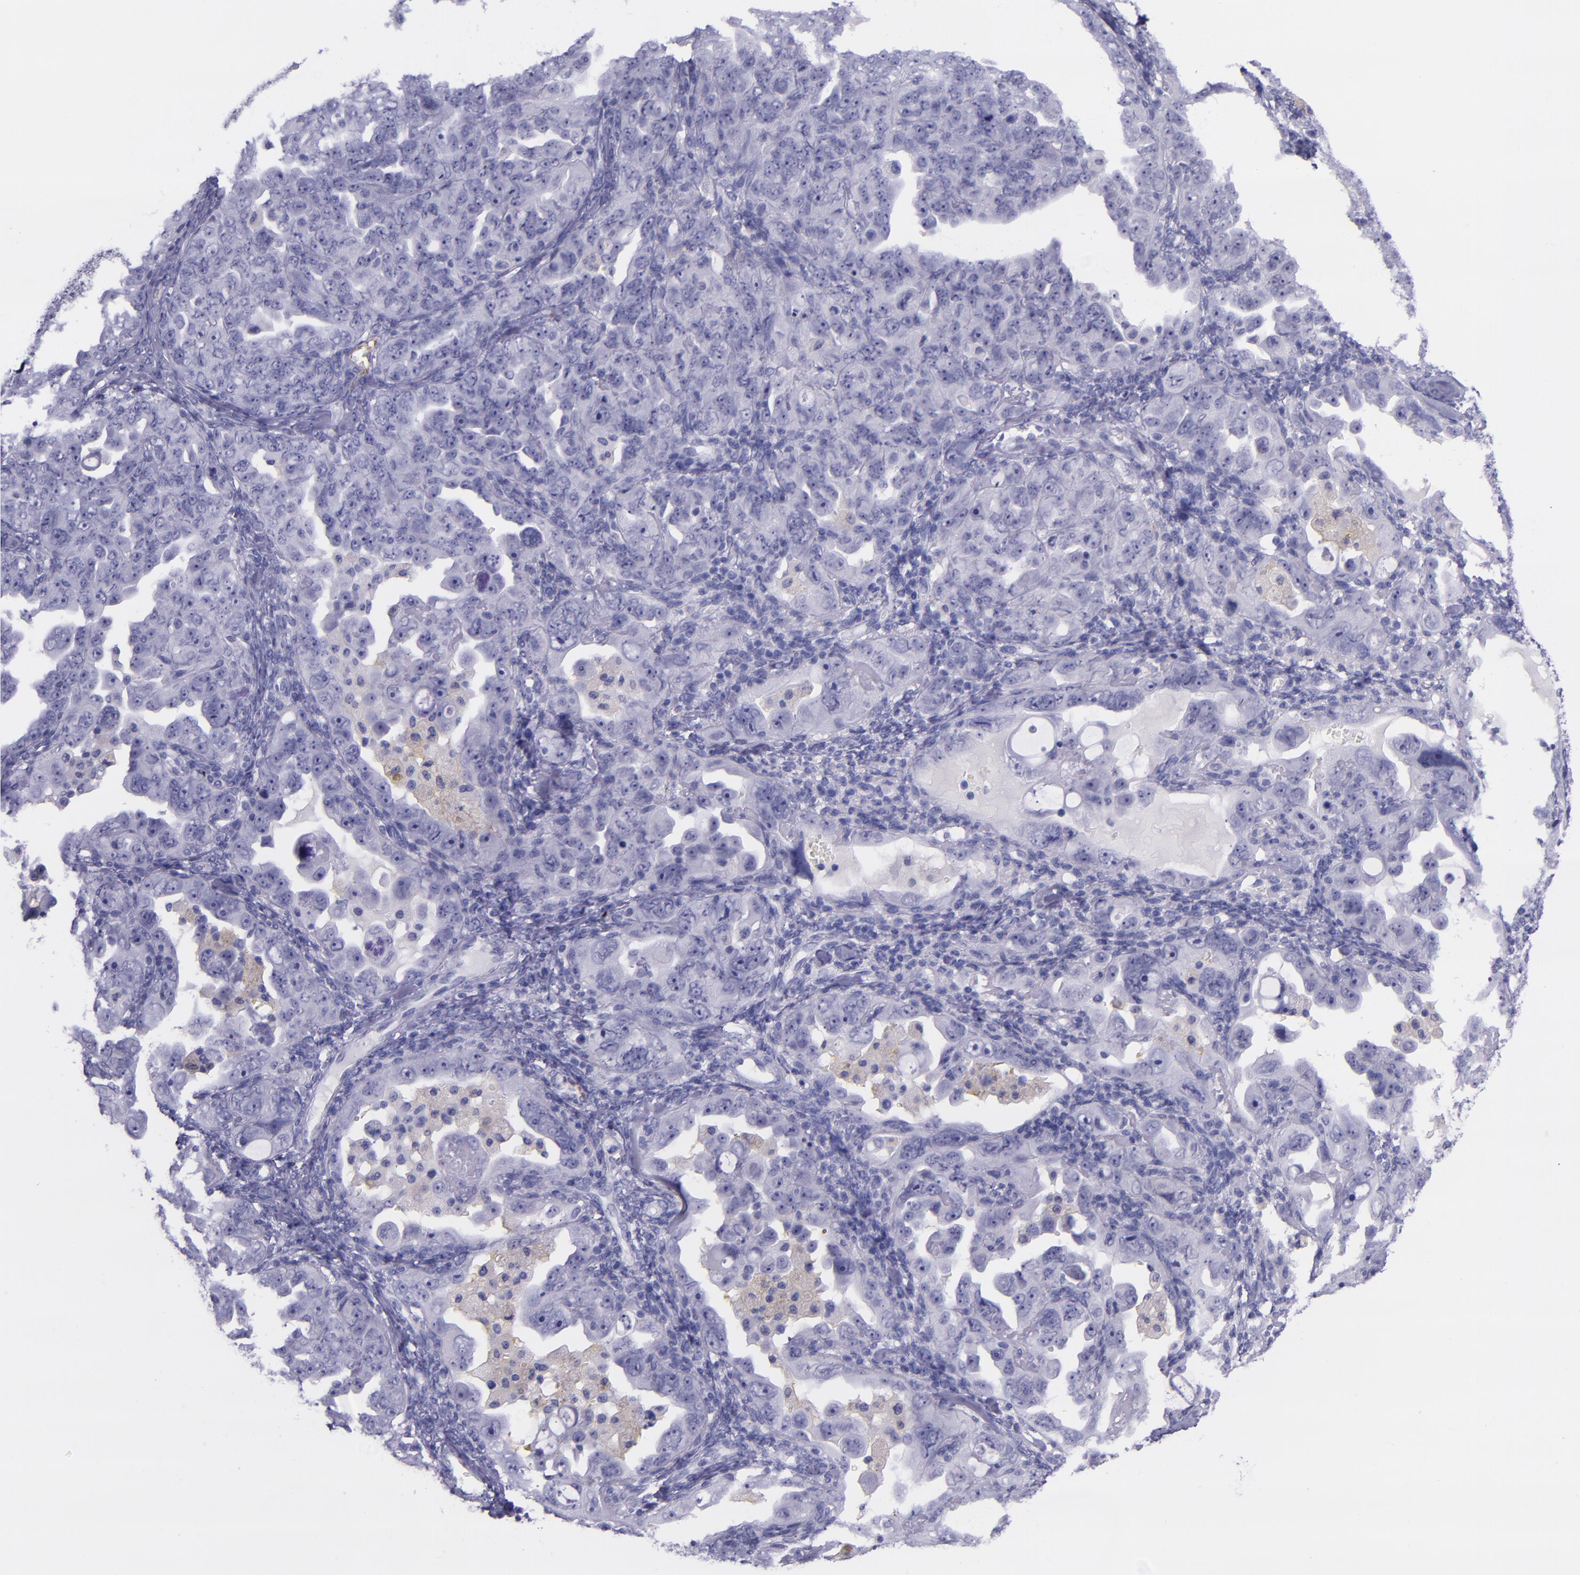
{"staining": {"intensity": "negative", "quantity": "none", "location": "none"}, "tissue": "ovarian cancer", "cell_type": "Tumor cells", "image_type": "cancer", "snomed": [{"axis": "morphology", "description": "Cystadenocarcinoma, serous, NOS"}, {"axis": "topography", "description": "Ovary"}], "caption": "DAB (3,3'-diaminobenzidine) immunohistochemical staining of human serous cystadenocarcinoma (ovarian) demonstrates no significant staining in tumor cells. (Stains: DAB immunohistochemistry (IHC) with hematoxylin counter stain, Microscopy: brightfield microscopy at high magnification).", "gene": "SELE", "patient": {"sex": "female", "age": 66}}